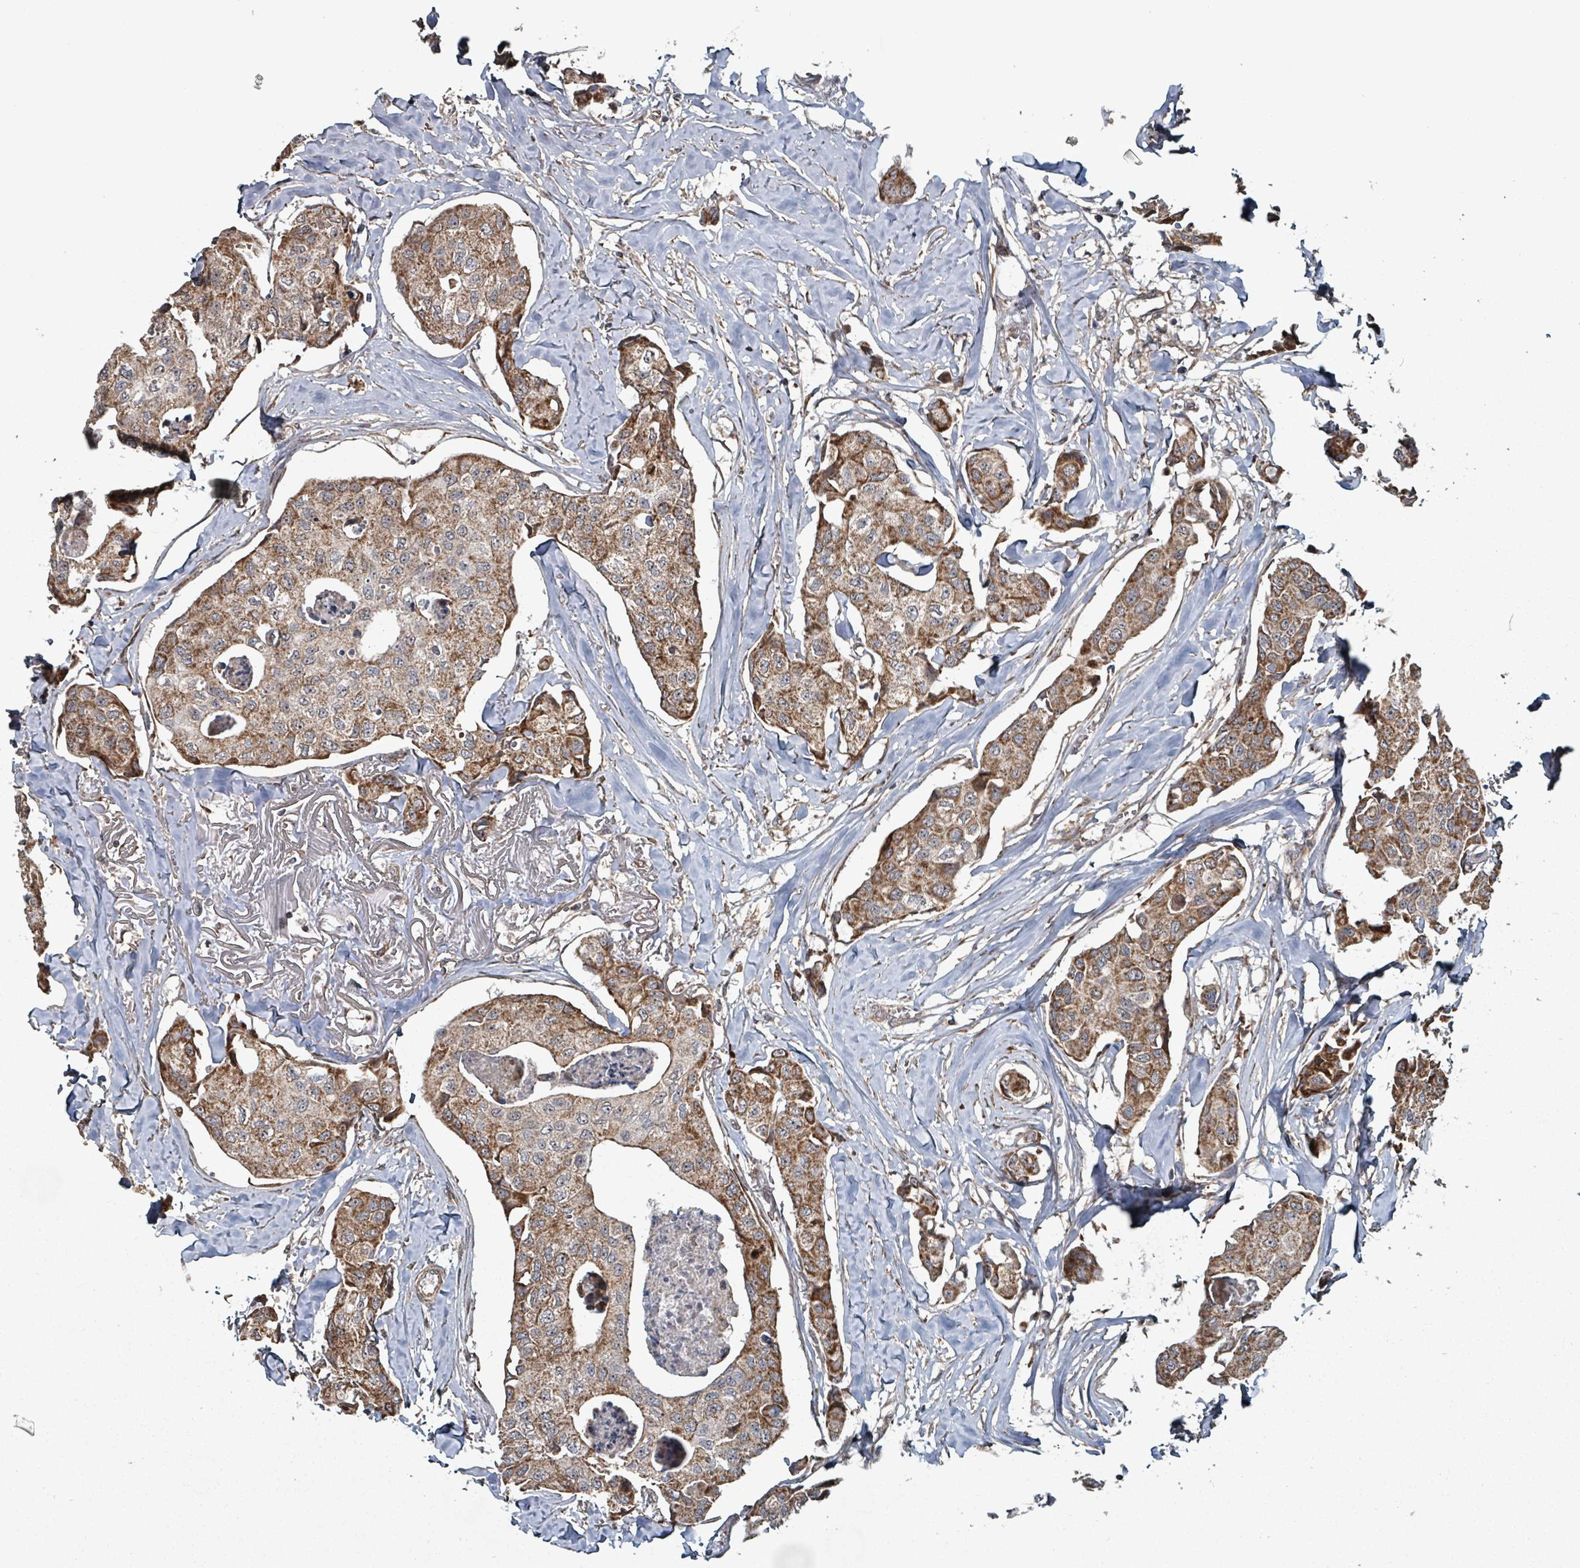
{"staining": {"intensity": "moderate", "quantity": ">75%", "location": "cytoplasmic/membranous"}, "tissue": "breast cancer", "cell_type": "Tumor cells", "image_type": "cancer", "snomed": [{"axis": "morphology", "description": "Duct carcinoma"}, {"axis": "topography", "description": "Breast"}], "caption": "A photomicrograph of human breast infiltrating ductal carcinoma stained for a protein shows moderate cytoplasmic/membranous brown staining in tumor cells. (Brightfield microscopy of DAB IHC at high magnification).", "gene": "MRPL4", "patient": {"sex": "female", "age": 80}}